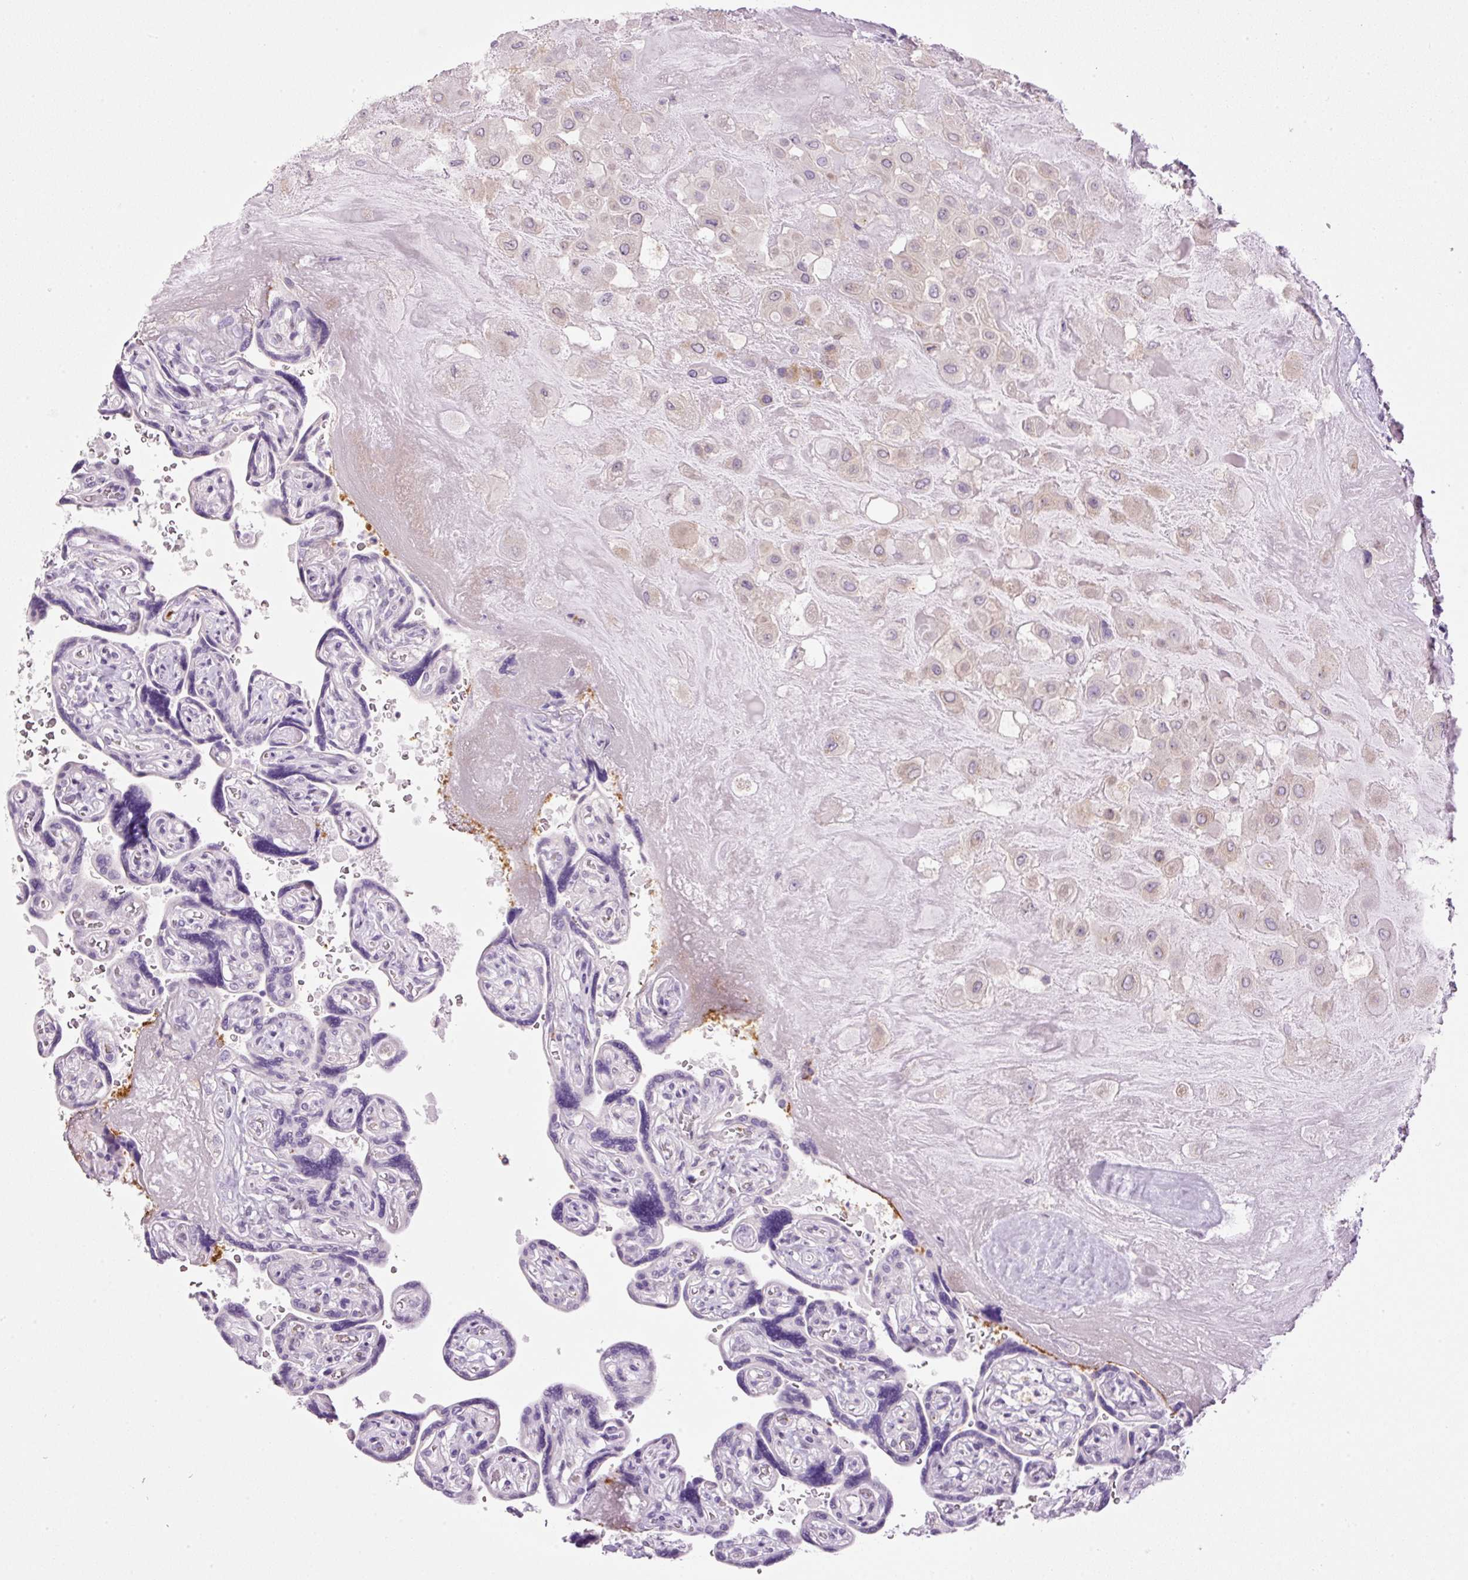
{"staining": {"intensity": "weak", "quantity": "<25%", "location": "cytoplasmic/membranous"}, "tissue": "placenta", "cell_type": "Decidual cells", "image_type": "normal", "snomed": [{"axis": "morphology", "description": "Normal tissue, NOS"}, {"axis": "topography", "description": "Placenta"}], "caption": "DAB immunohistochemical staining of benign placenta shows no significant positivity in decidual cells.", "gene": "SRC", "patient": {"sex": "female", "age": 32}}